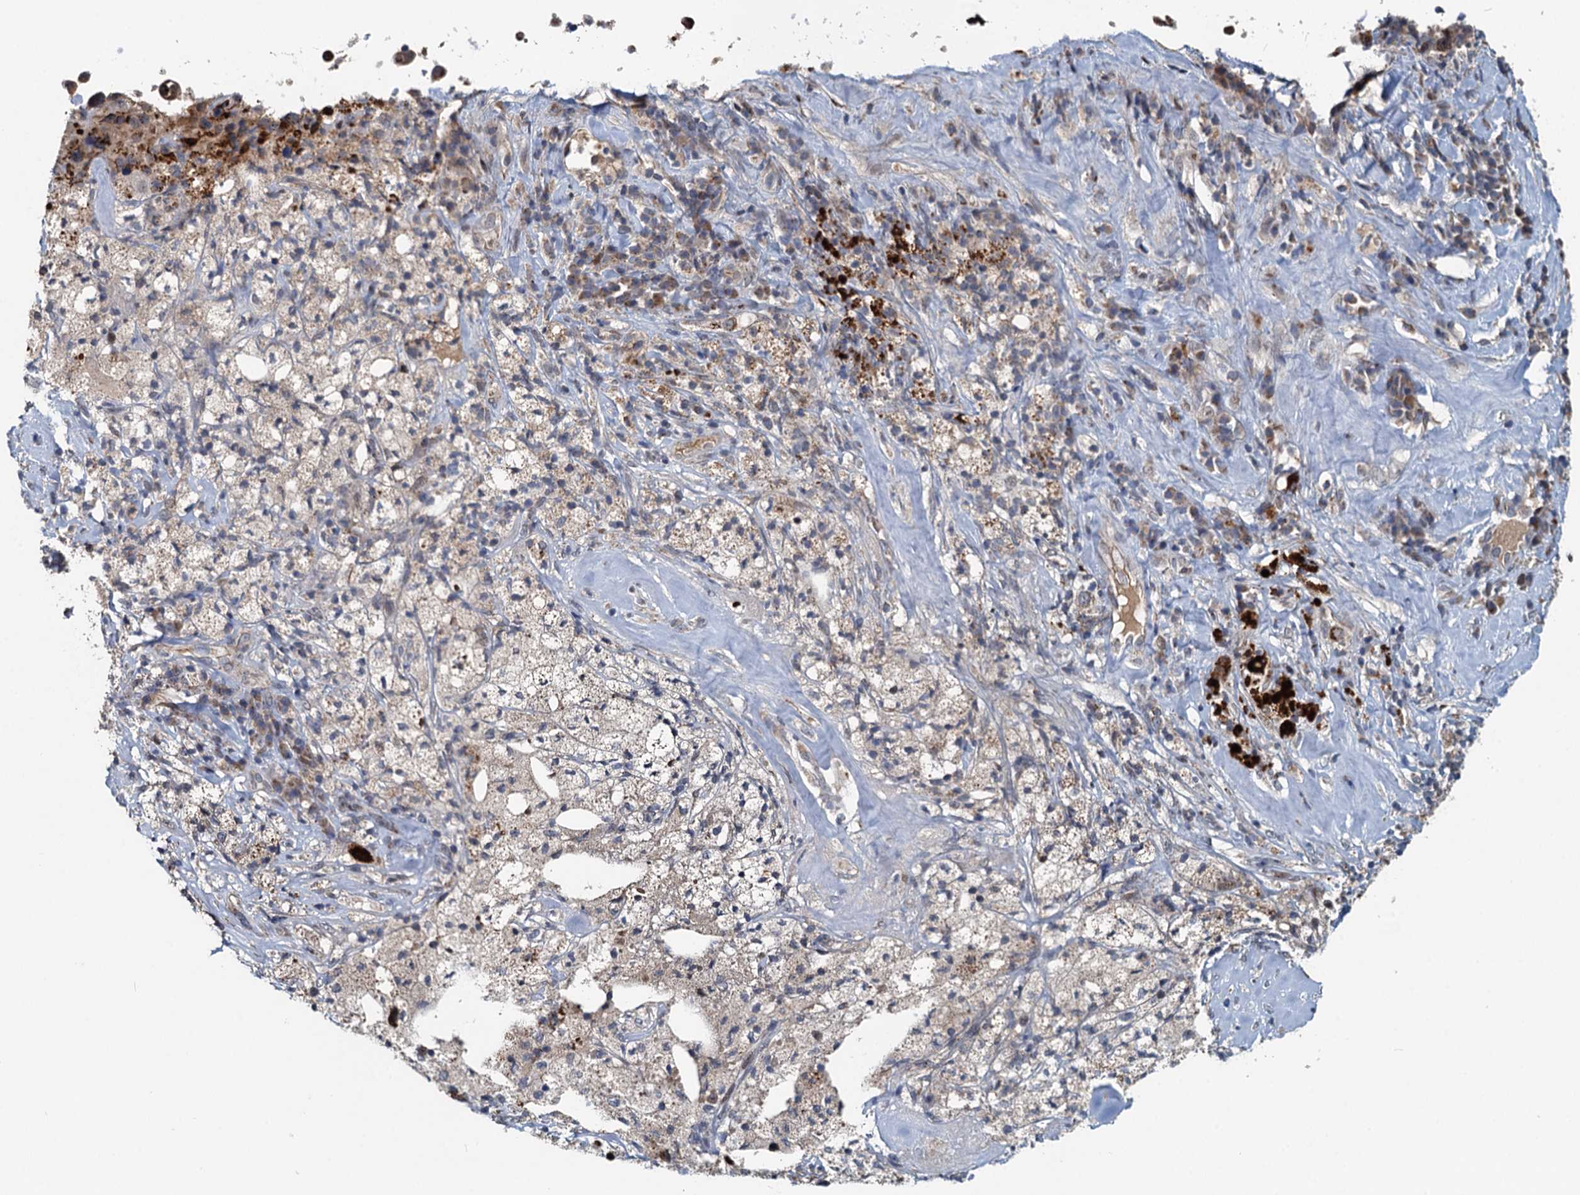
{"staining": {"intensity": "moderate", "quantity": "<25%", "location": "cytoplasmic/membranous"}, "tissue": "melanoma", "cell_type": "Tumor cells", "image_type": "cancer", "snomed": [{"axis": "morphology", "description": "Malignant melanoma, Metastatic site"}, {"axis": "topography", "description": "Lymph node"}], "caption": "A brown stain labels moderate cytoplasmic/membranous staining of a protein in human melanoma tumor cells. (IHC, brightfield microscopy, high magnification).", "gene": "RITA1", "patient": {"sex": "male", "age": 62}}